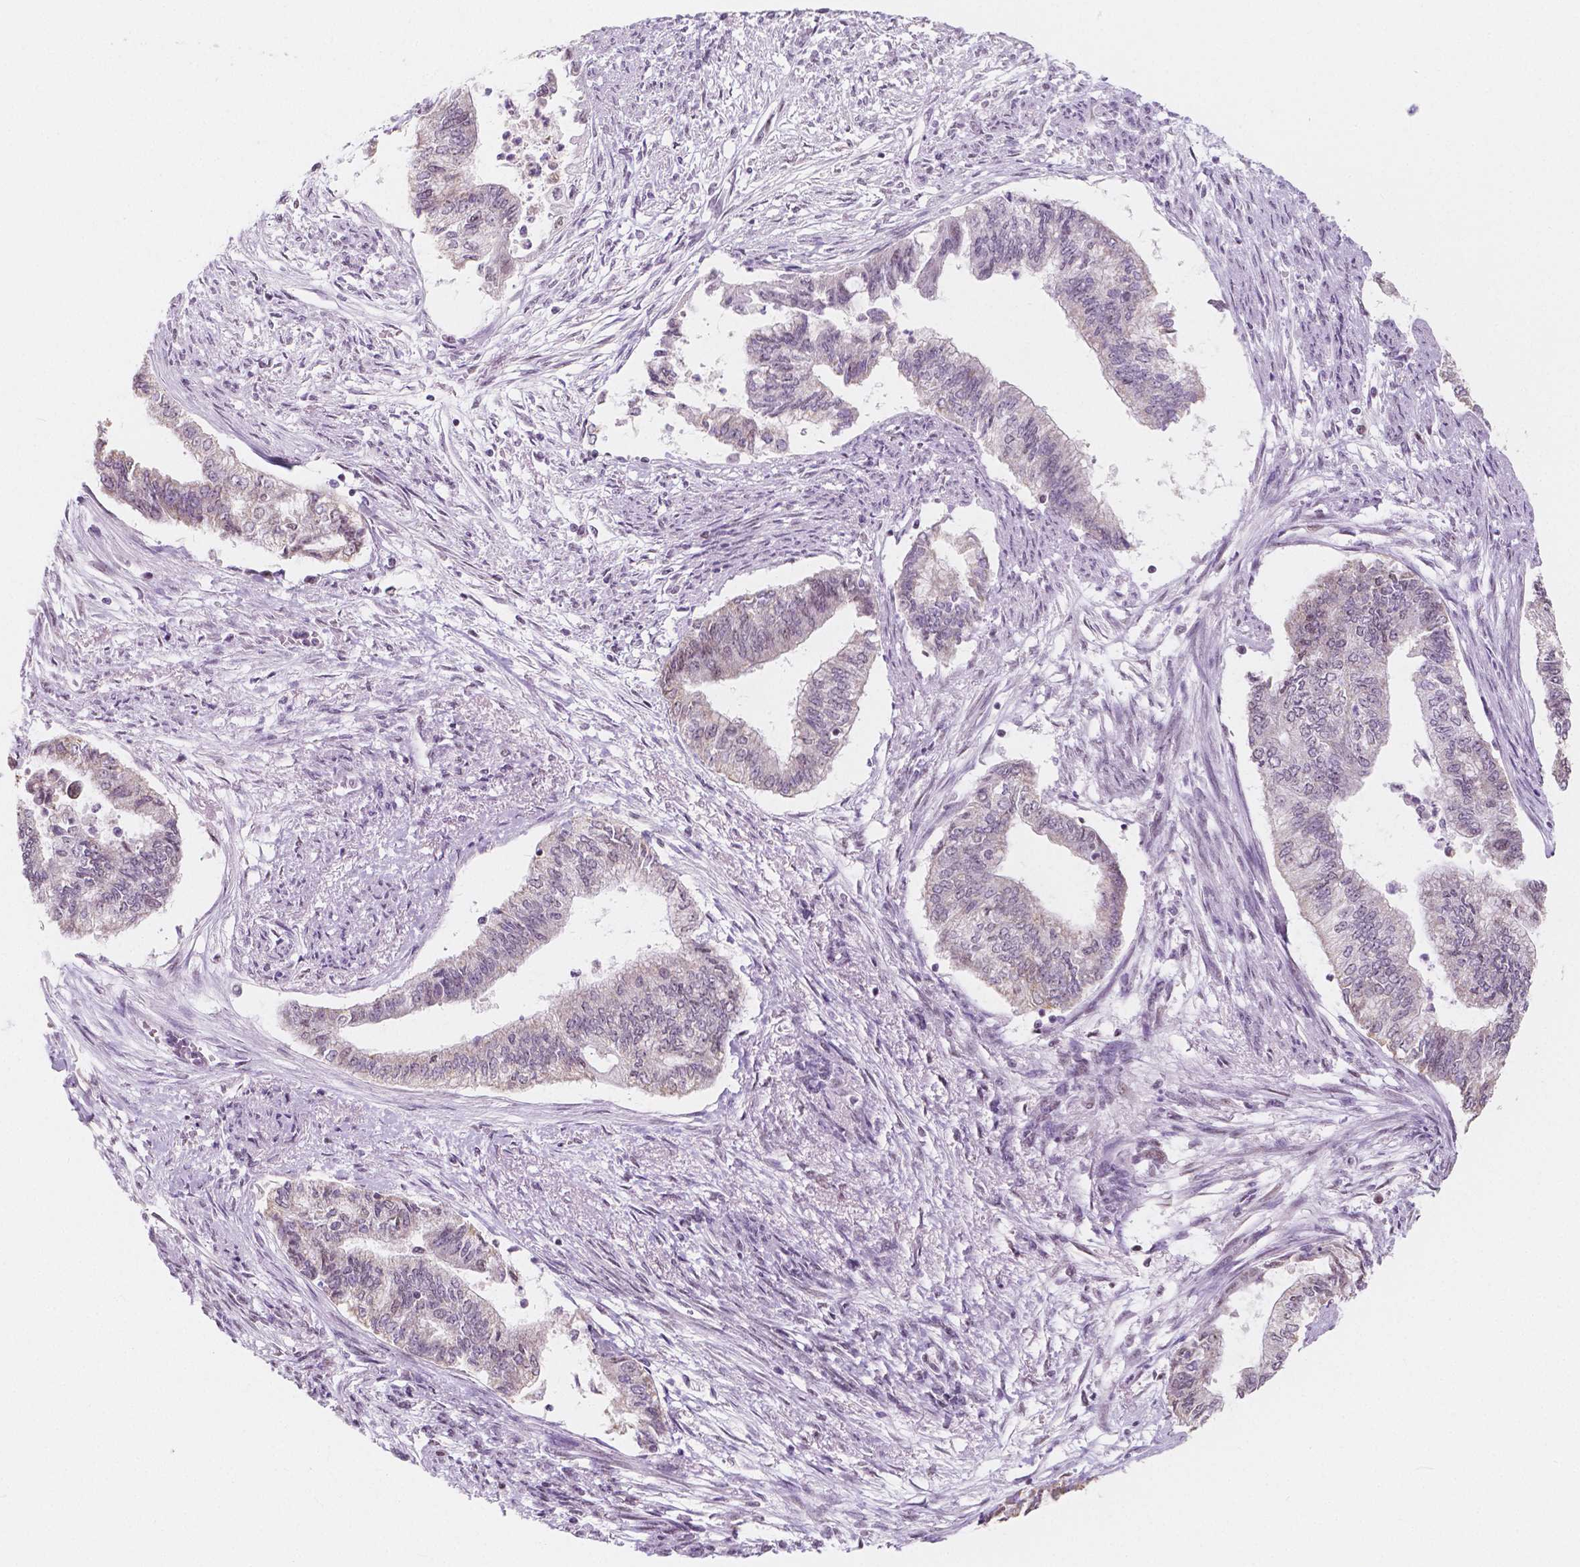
{"staining": {"intensity": "negative", "quantity": "none", "location": "none"}, "tissue": "endometrial cancer", "cell_type": "Tumor cells", "image_type": "cancer", "snomed": [{"axis": "morphology", "description": "Adenocarcinoma, NOS"}, {"axis": "topography", "description": "Endometrium"}], "caption": "An immunohistochemistry micrograph of endometrial adenocarcinoma is shown. There is no staining in tumor cells of endometrial adenocarcinoma.", "gene": "NOLC1", "patient": {"sex": "female", "age": 65}}